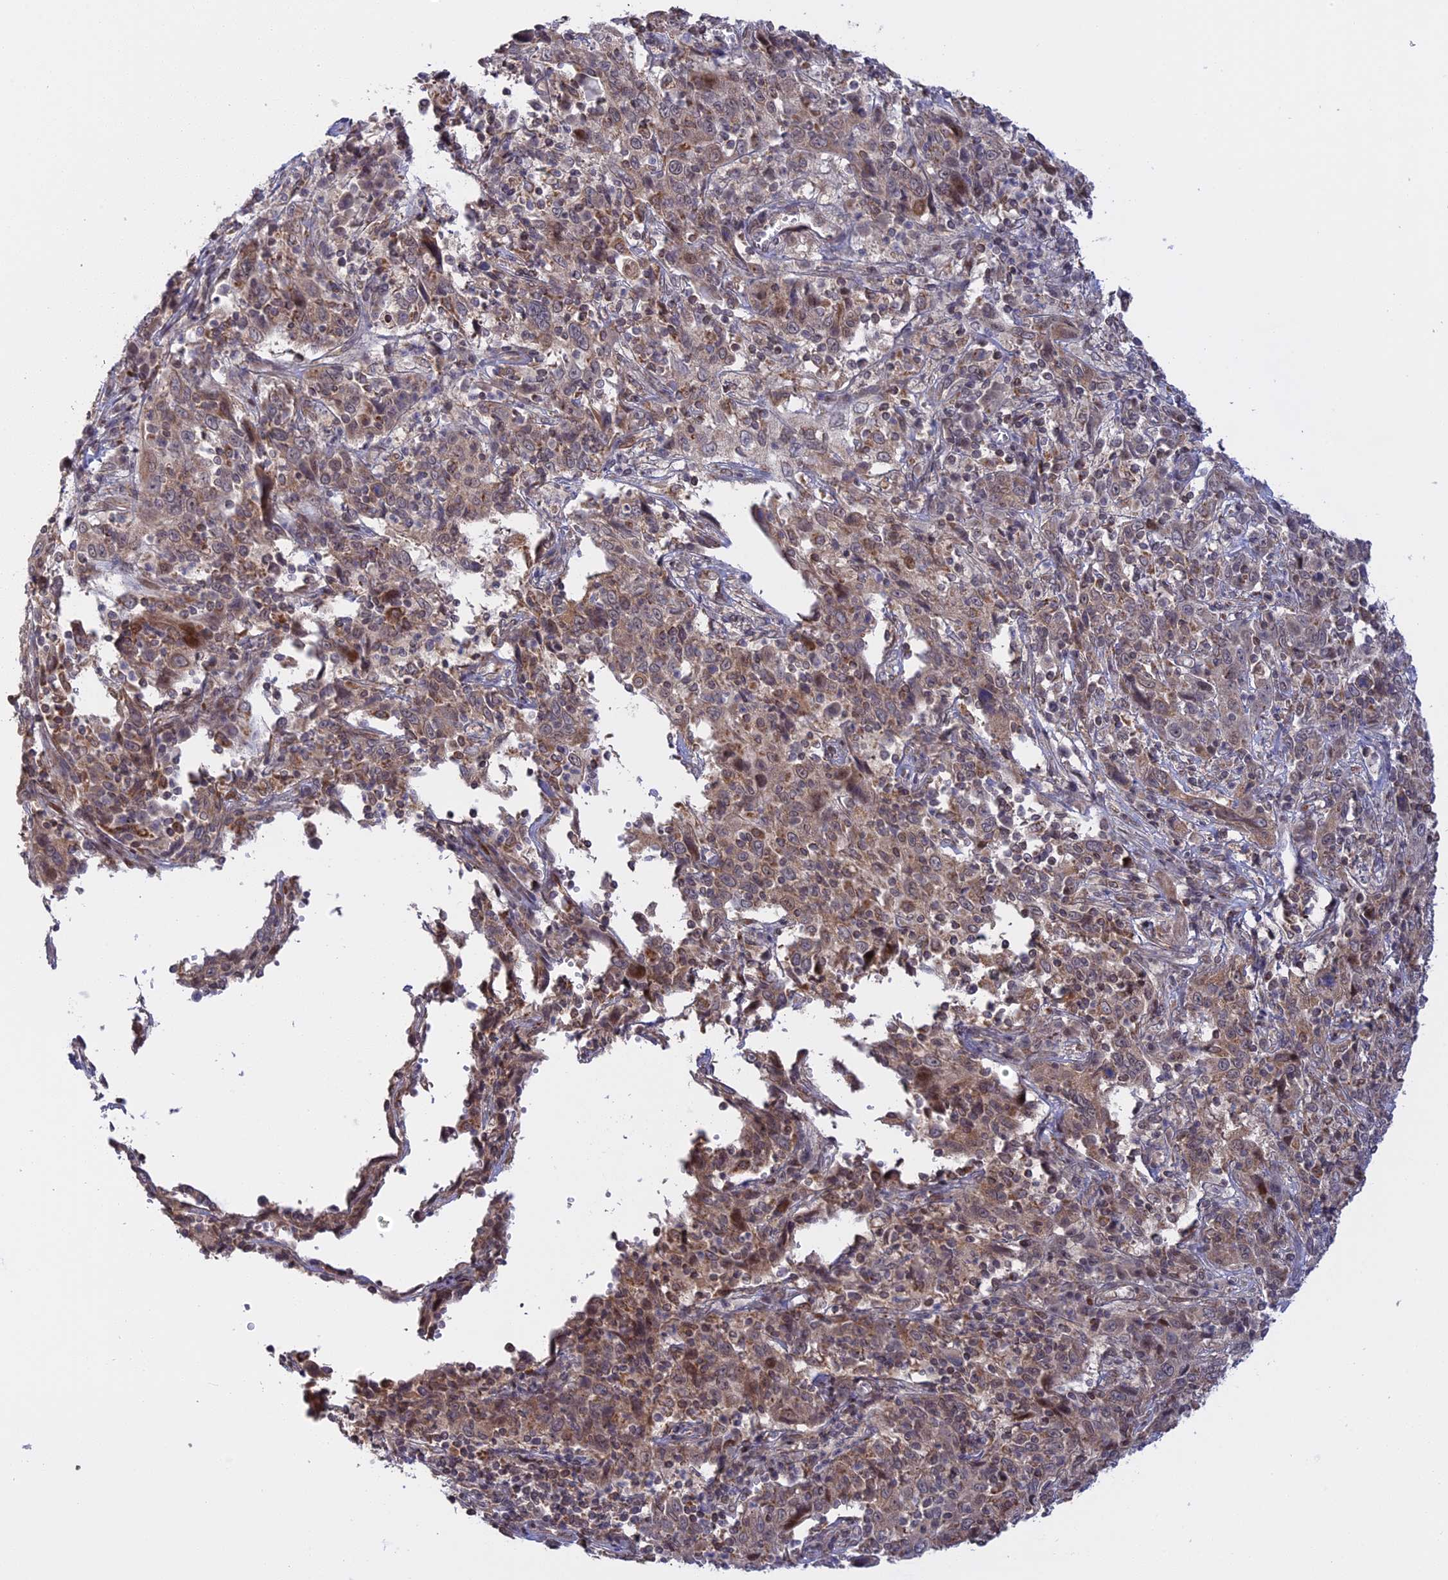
{"staining": {"intensity": "weak", "quantity": ">75%", "location": "cytoplasmic/membranous,nuclear"}, "tissue": "cervical cancer", "cell_type": "Tumor cells", "image_type": "cancer", "snomed": [{"axis": "morphology", "description": "Squamous cell carcinoma, NOS"}, {"axis": "topography", "description": "Cervix"}], "caption": "The micrograph reveals a brown stain indicating the presence of a protein in the cytoplasmic/membranous and nuclear of tumor cells in squamous cell carcinoma (cervical). (DAB IHC with brightfield microscopy, high magnification).", "gene": "GSKIP", "patient": {"sex": "female", "age": 46}}